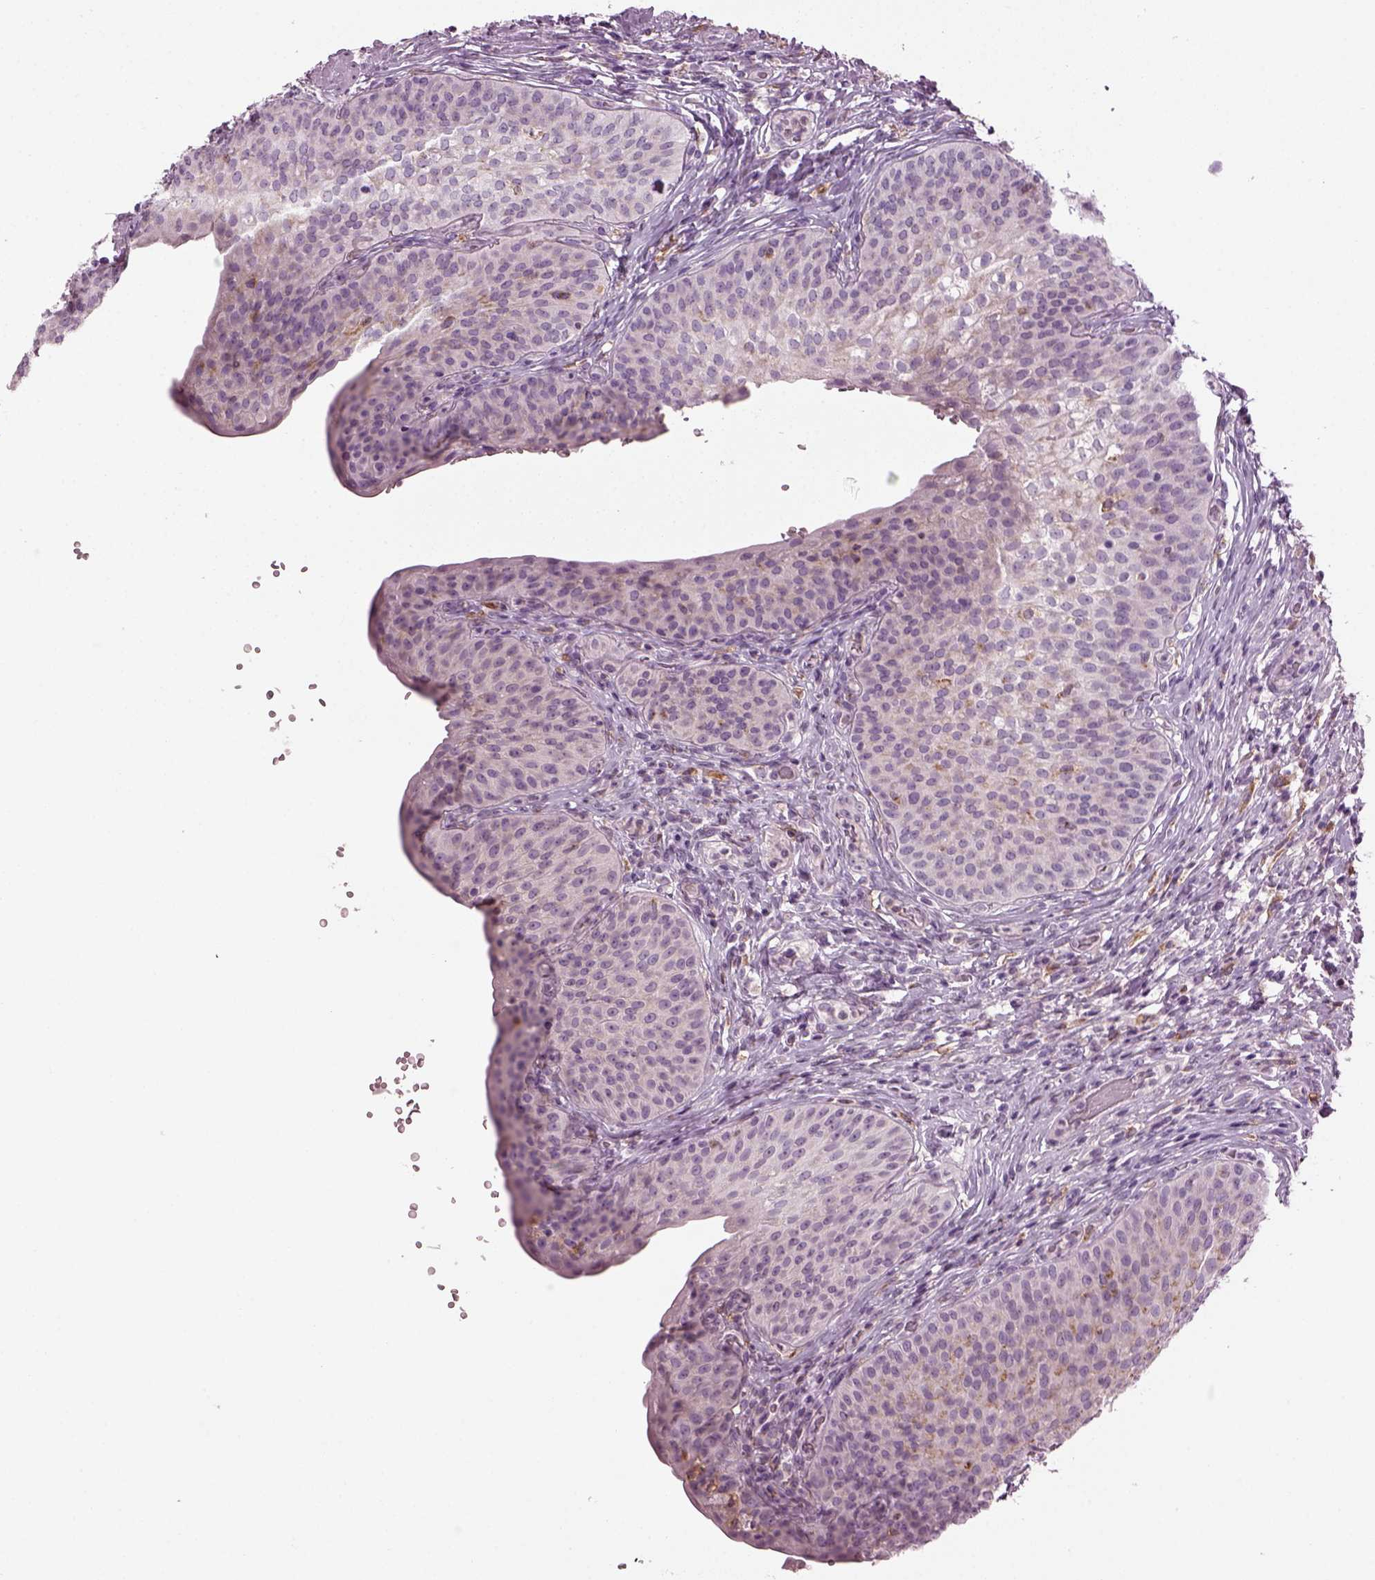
{"staining": {"intensity": "negative", "quantity": "none", "location": "none"}, "tissue": "urinary bladder", "cell_type": "Urothelial cells", "image_type": "normal", "snomed": [{"axis": "morphology", "description": "Normal tissue, NOS"}, {"axis": "topography", "description": "Urinary bladder"}], "caption": "The micrograph demonstrates no staining of urothelial cells in normal urinary bladder.", "gene": "TMEM231", "patient": {"sex": "male", "age": 66}}